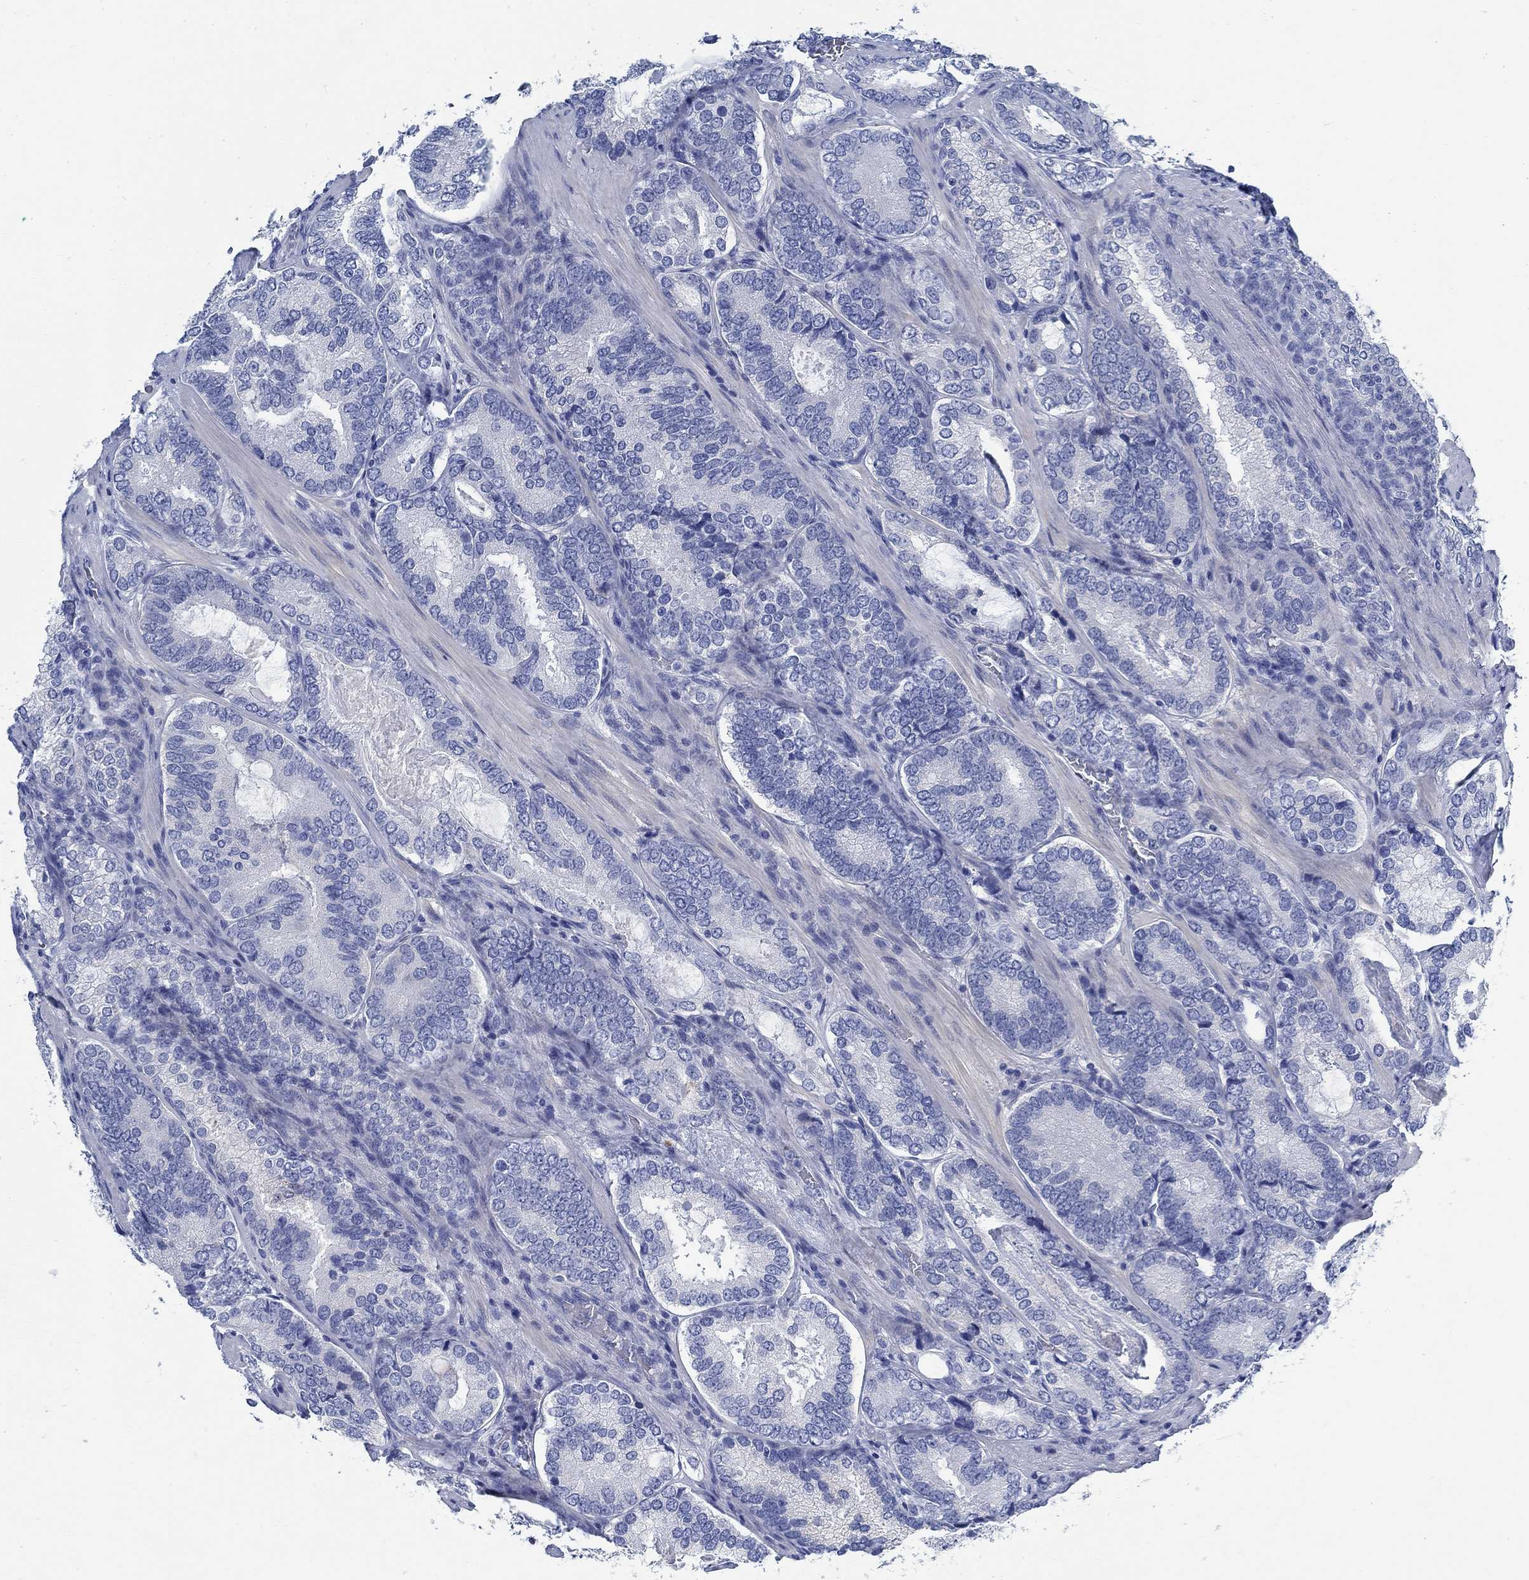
{"staining": {"intensity": "negative", "quantity": "none", "location": "none"}, "tissue": "prostate cancer", "cell_type": "Tumor cells", "image_type": "cancer", "snomed": [{"axis": "morphology", "description": "Adenocarcinoma, Low grade"}, {"axis": "topography", "description": "Prostate"}], "caption": "This is a histopathology image of immunohistochemistry (IHC) staining of adenocarcinoma (low-grade) (prostate), which shows no positivity in tumor cells. (DAB immunohistochemistry (IHC) visualized using brightfield microscopy, high magnification).", "gene": "RBM20", "patient": {"sex": "male", "age": 60}}